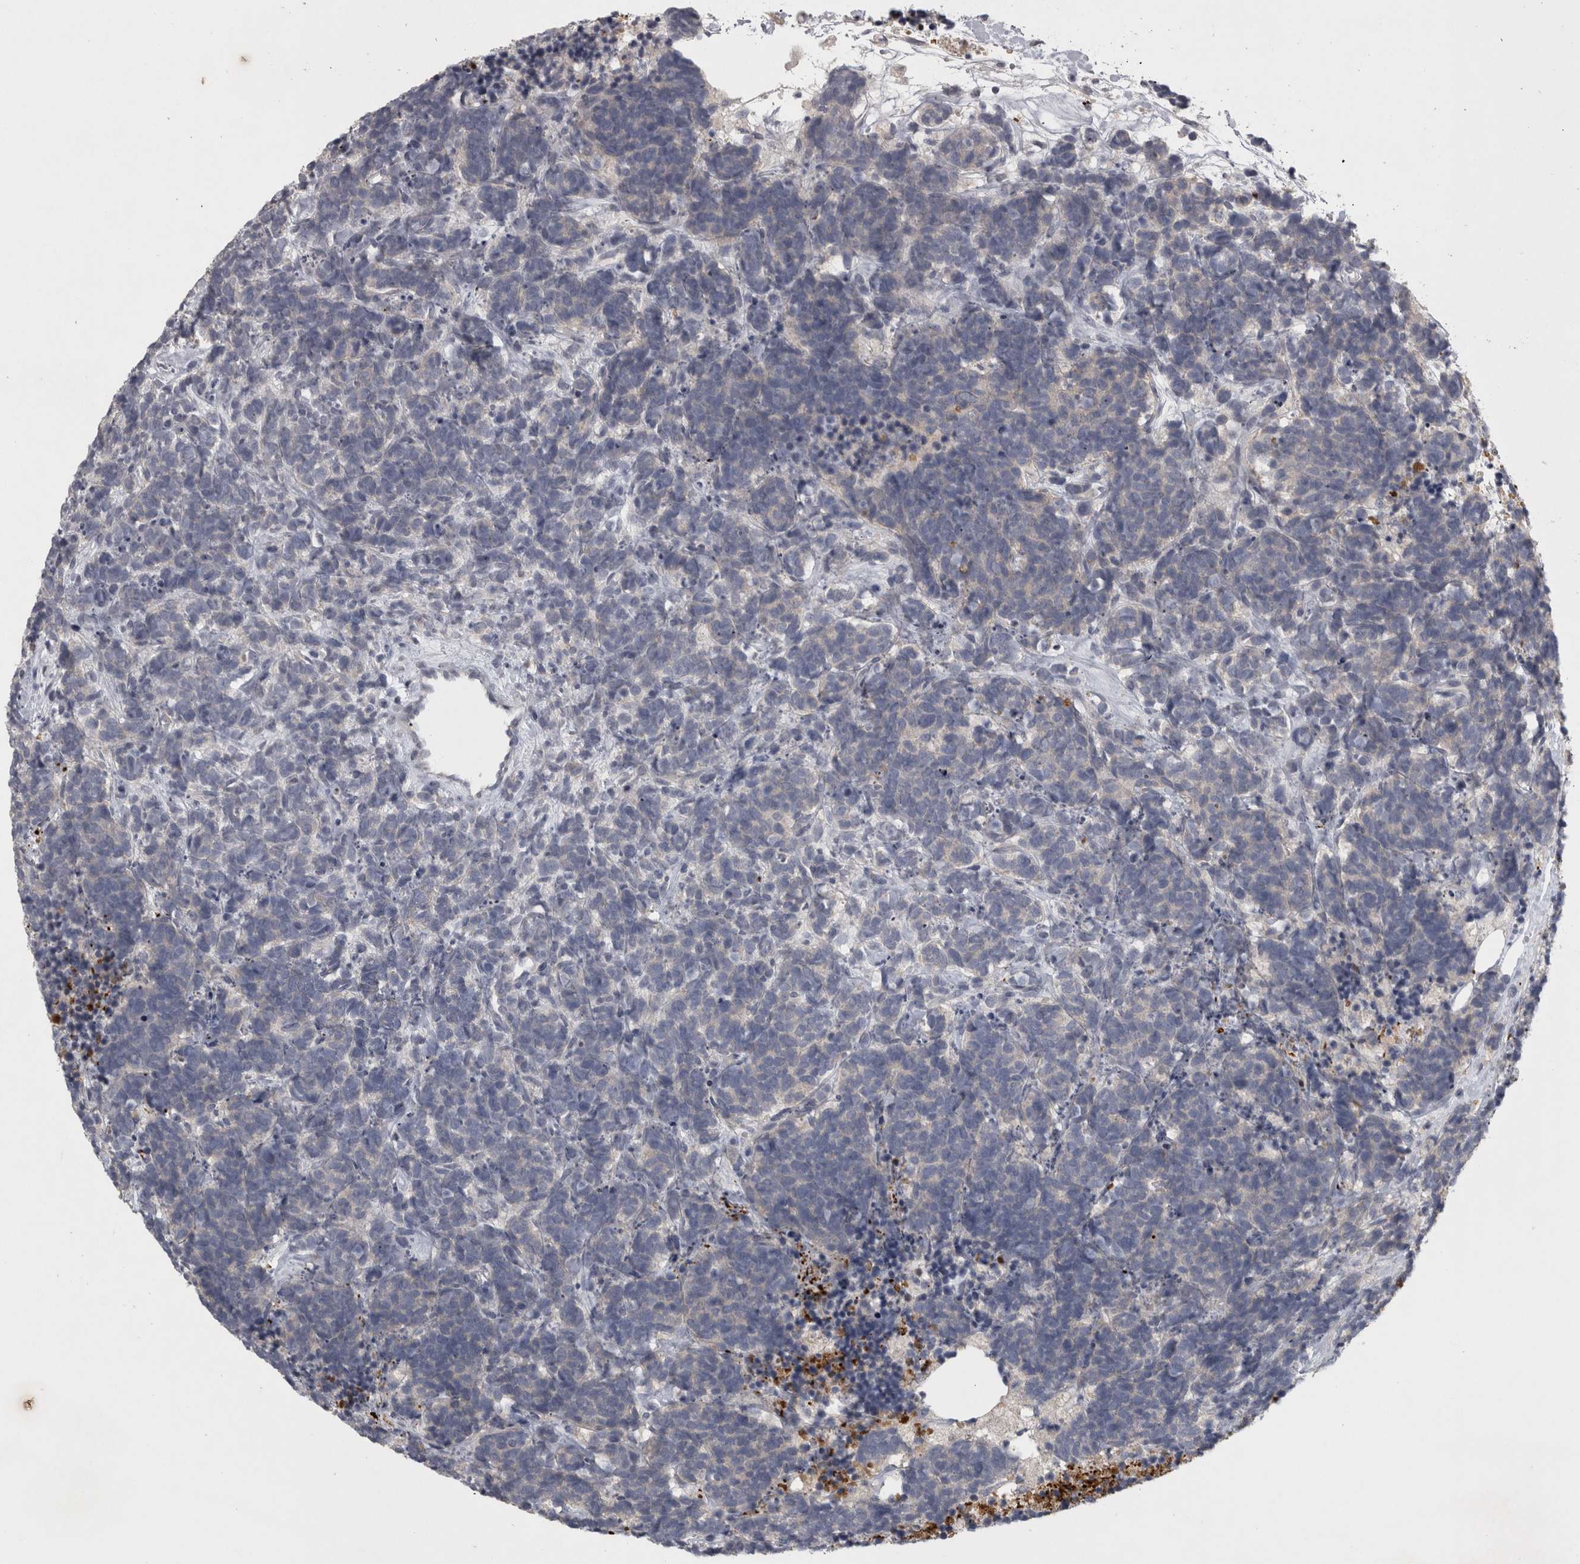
{"staining": {"intensity": "negative", "quantity": "none", "location": "none"}, "tissue": "carcinoid", "cell_type": "Tumor cells", "image_type": "cancer", "snomed": [{"axis": "morphology", "description": "Carcinoma, NOS"}, {"axis": "morphology", "description": "Carcinoid, malignant, NOS"}, {"axis": "topography", "description": "Urinary bladder"}], "caption": "Carcinoma was stained to show a protein in brown. There is no significant expression in tumor cells. (DAB IHC with hematoxylin counter stain).", "gene": "ENPP7", "patient": {"sex": "male", "age": 57}}